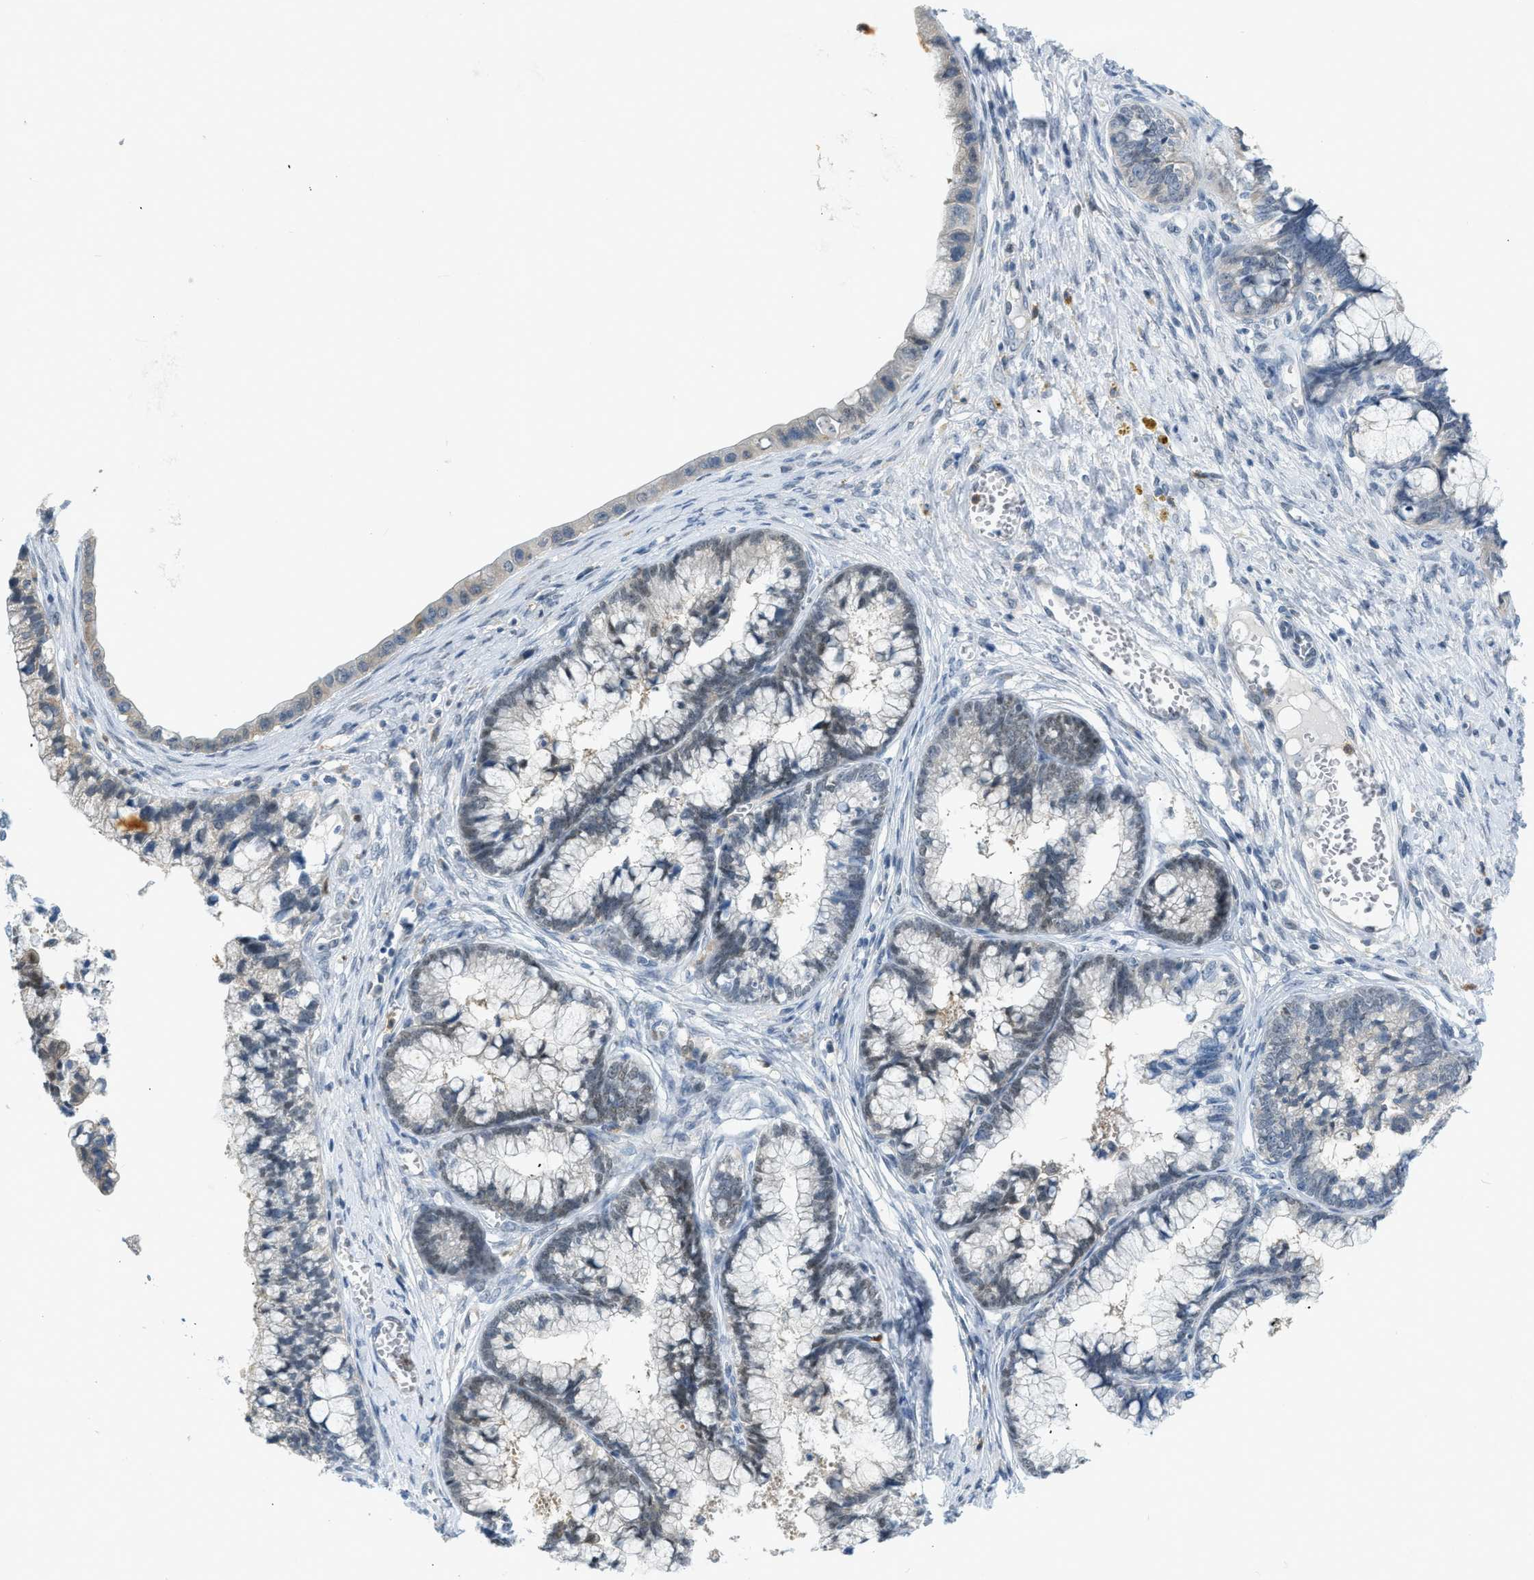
{"staining": {"intensity": "weak", "quantity": "25%-75%", "location": "nuclear"}, "tissue": "cervical cancer", "cell_type": "Tumor cells", "image_type": "cancer", "snomed": [{"axis": "morphology", "description": "Adenocarcinoma, NOS"}, {"axis": "topography", "description": "Cervix"}], "caption": "Cervical adenocarcinoma tissue demonstrates weak nuclear positivity in approximately 25%-75% of tumor cells", "gene": "ZNF408", "patient": {"sex": "female", "age": 44}}